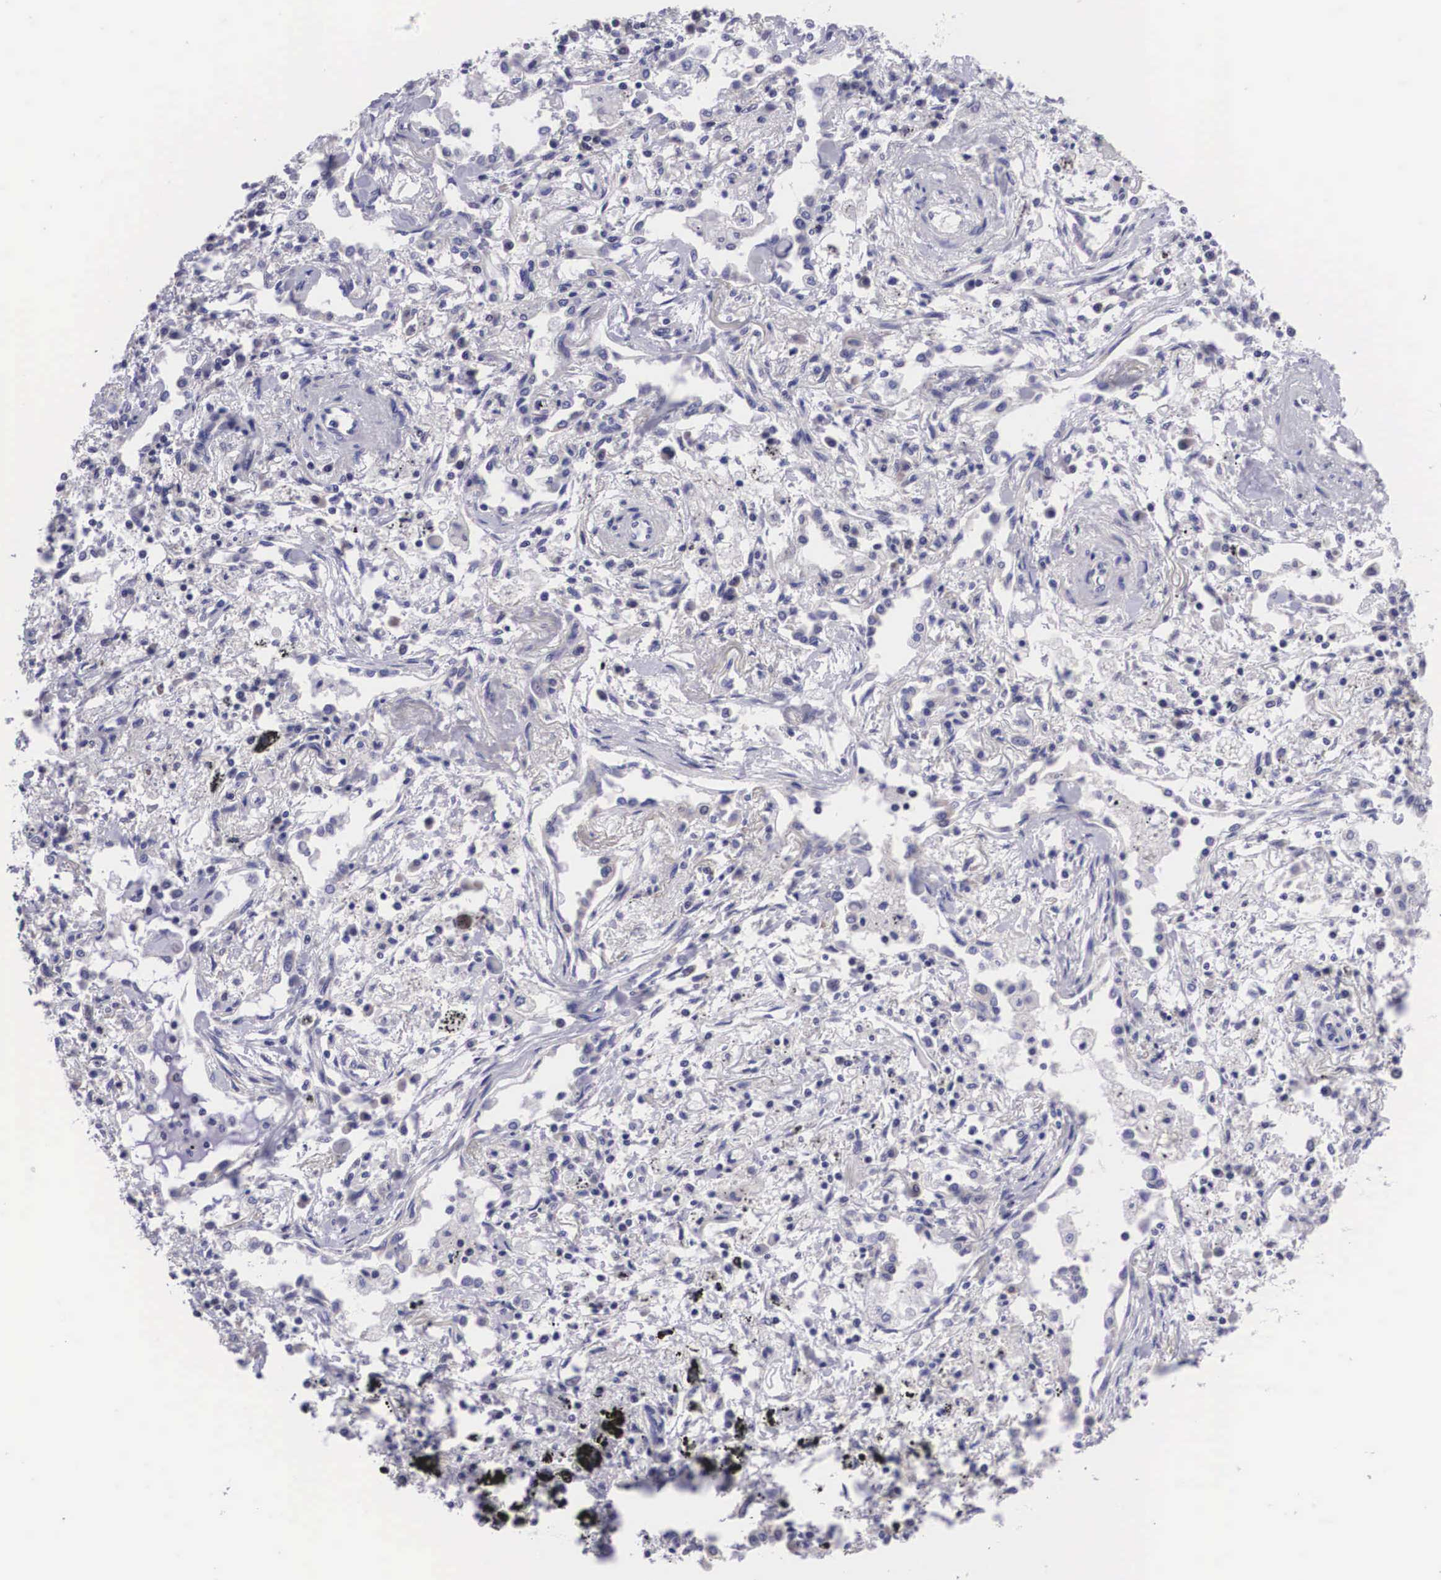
{"staining": {"intensity": "negative", "quantity": "none", "location": "none"}, "tissue": "lung cancer", "cell_type": "Tumor cells", "image_type": "cancer", "snomed": [{"axis": "morphology", "description": "Adenocarcinoma, NOS"}, {"axis": "topography", "description": "Lung"}], "caption": "Immunohistochemistry micrograph of lung cancer stained for a protein (brown), which reveals no staining in tumor cells.", "gene": "ARG2", "patient": {"sex": "male", "age": 60}}